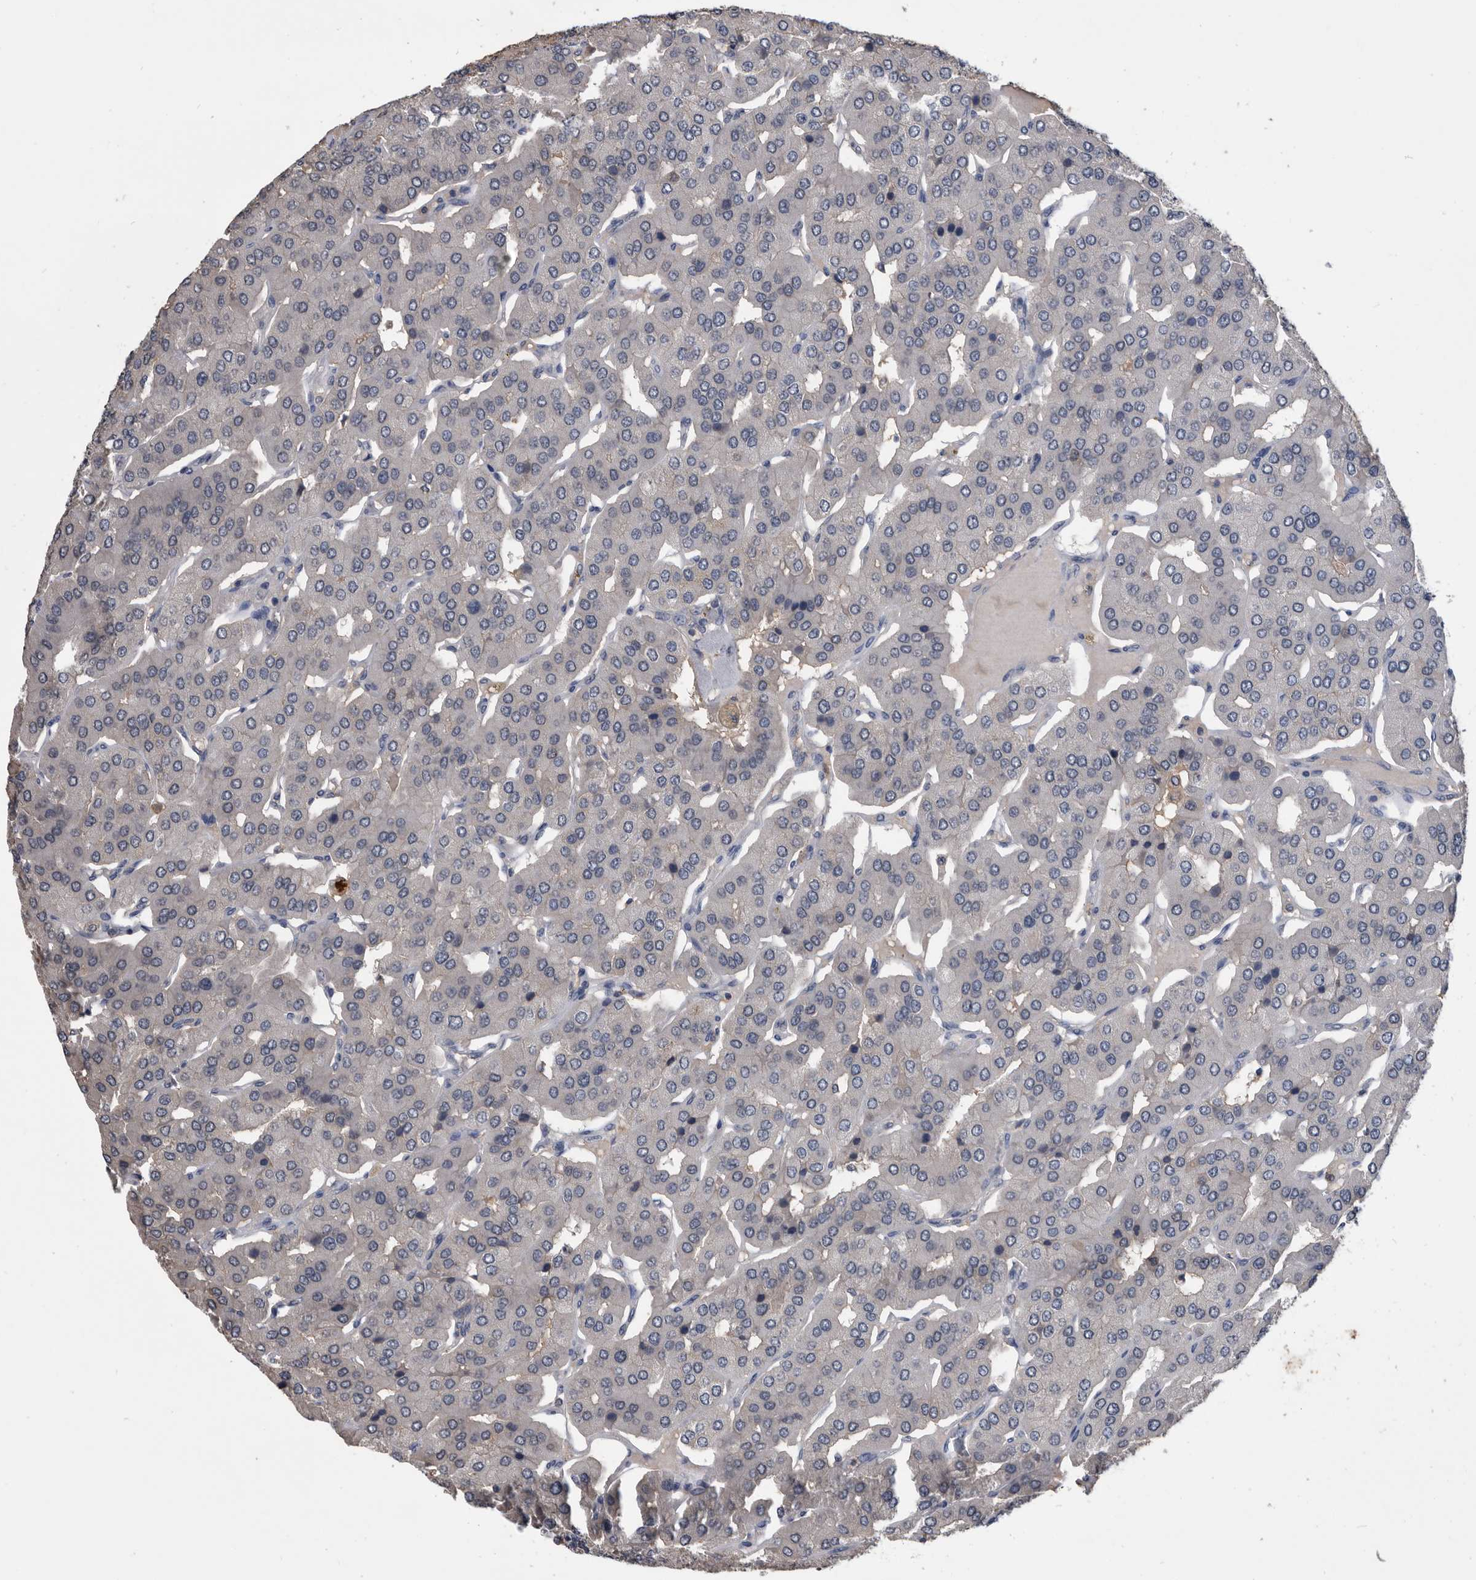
{"staining": {"intensity": "negative", "quantity": "none", "location": "none"}, "tissue": "parathyroid gland", "cell_type": "Glandular cells", "image_type": "normal", "snomed": [{"axis": "morphology", "description": "Normal tissue, NOS"}, {"axis": "morphology", "description": "Adenoma, NOS"}, {"axis": "topography", "description": "Parathyroid gland"}], "caption": "Protein analysis of unremarkable parathyroid gland displays no significant positivity in glandular cells. (DAB (3,3'-diaminobenzidine) immunohistochemistry with hematoxylin counter stain).", "gene": "PDXK", "patient": {"sex": "female", "age": 86}}